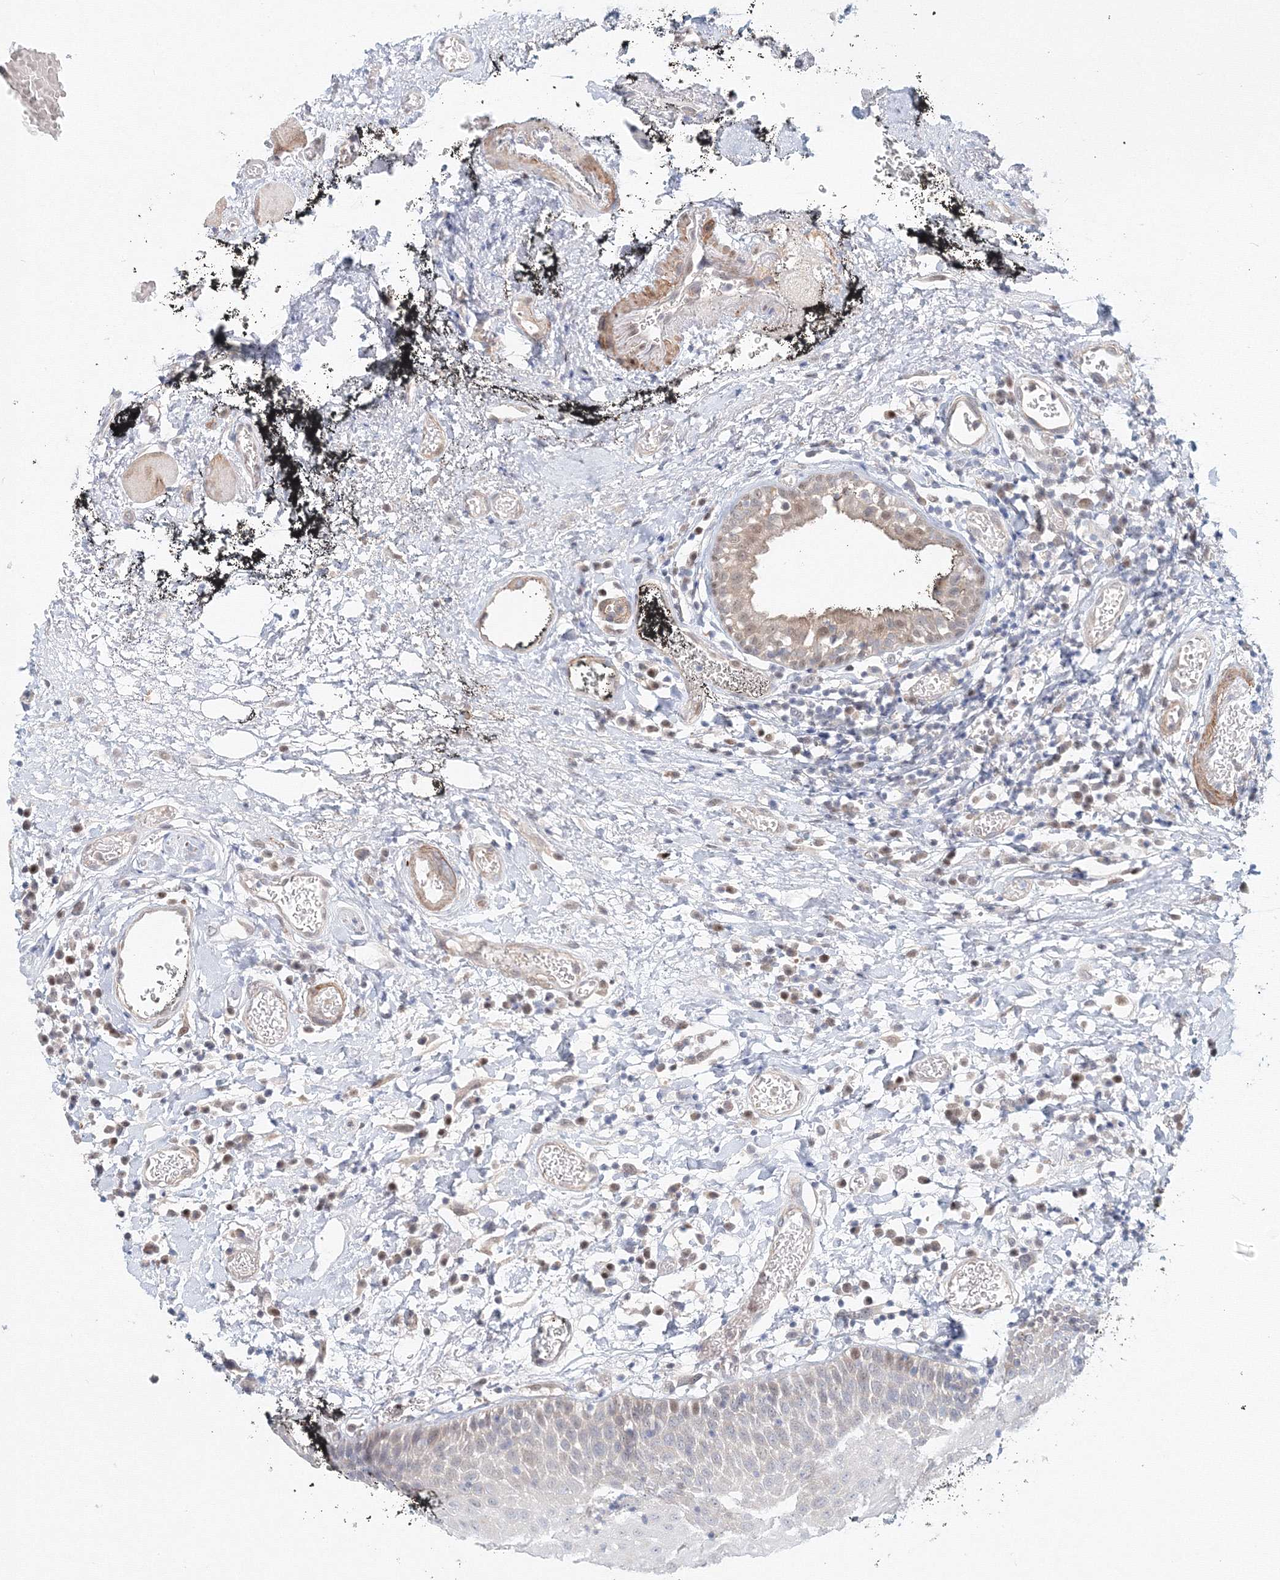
{"staining": {"intensity": "weak", "quantity": "<25%", "location": "cytoplasmic/membranous,nuclear"}, "tissue": "oral mucosa", "cell_type": "Squamous epithelial cells", "image_type": "normal", "snomed": [{"axis": "morphology", "description": "Normal tissue, NOS"}, {"axis": "topography", "description": "Oral tissue"}], "caption": "This is an immunohistochemistry (IHC) image of normal human oral mucosa. There is no positivity in squamous epithelial cells.", "gene": "ARHGAP21", "patient": {"sex": "male", "age": 74}}